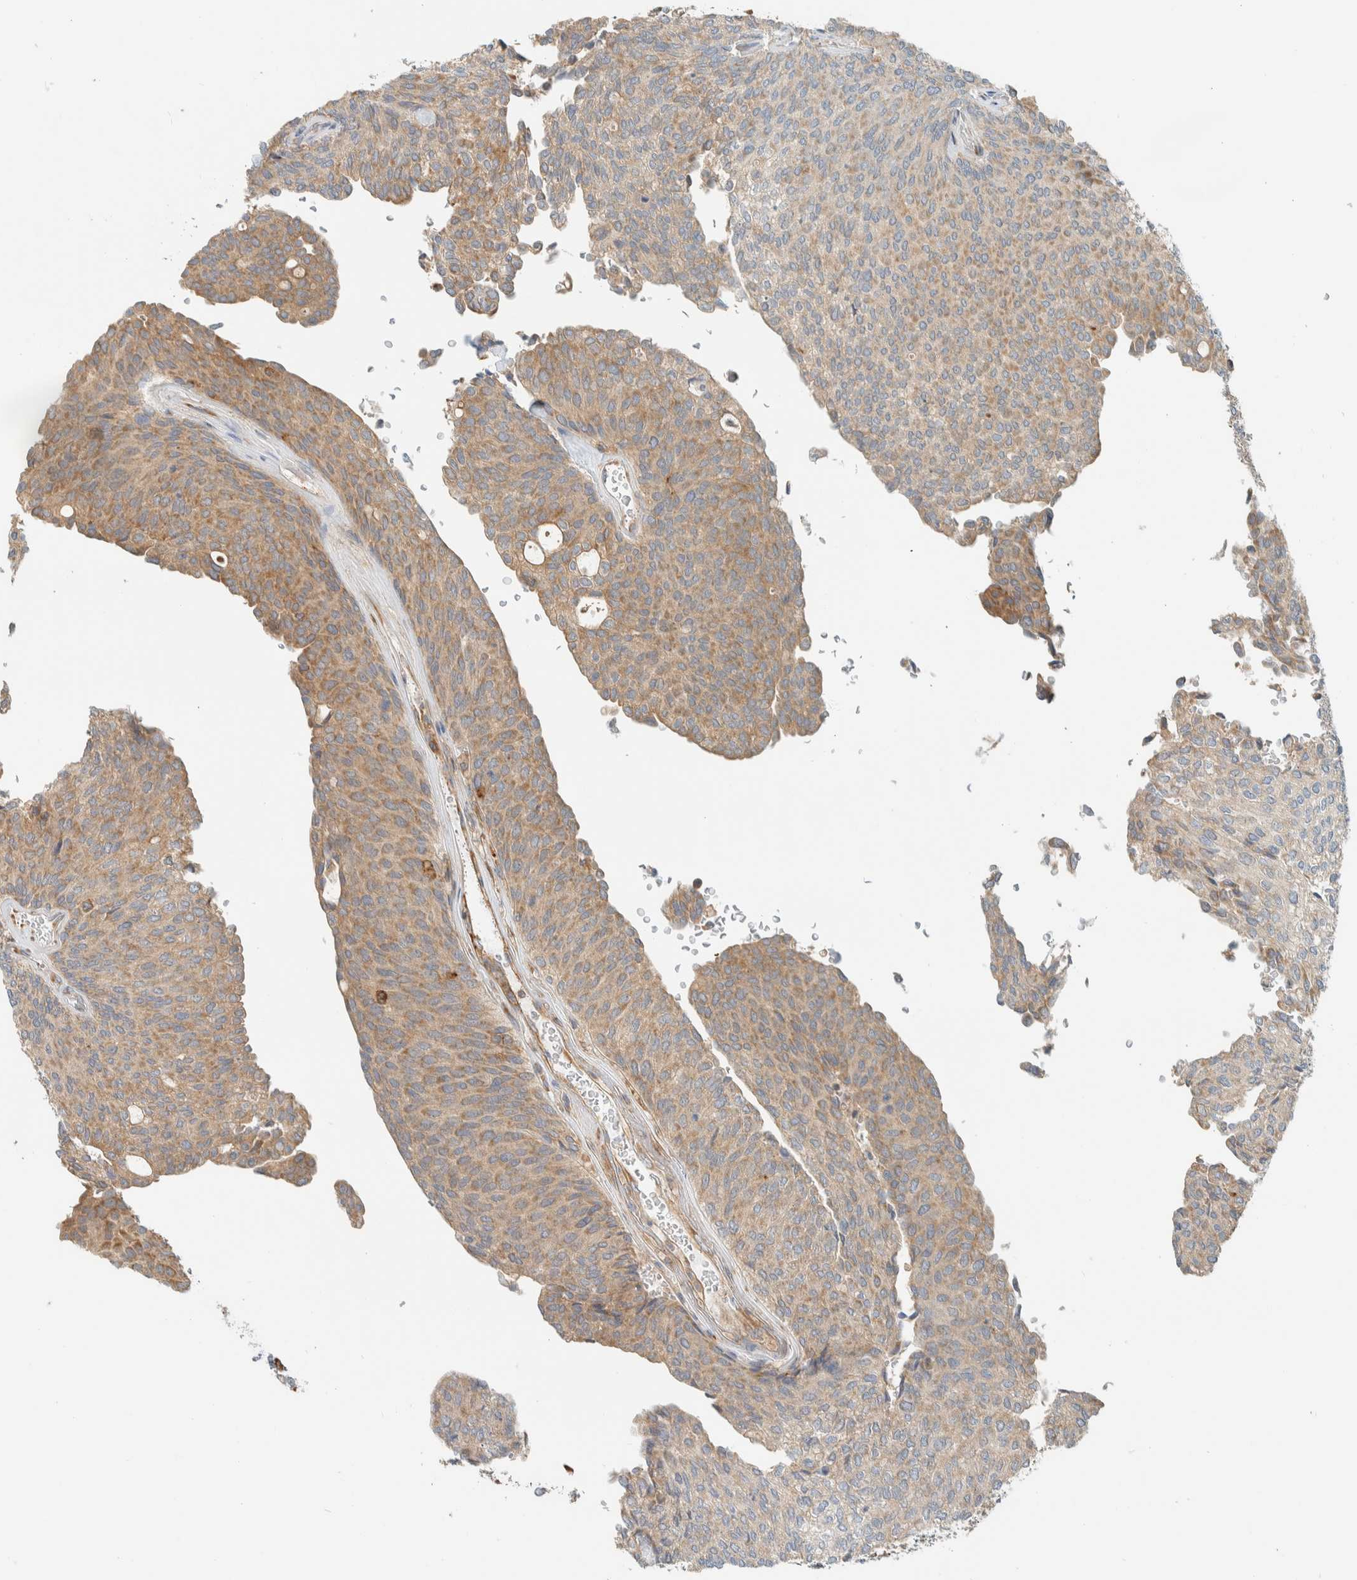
{"staining": {"intensity": "weak", "quantity": "25%-75%", "location": "cytoplasmic/membranous"}, "tissue": "urothelial cancer", "cell_type": "Tumor cells", "image_type": "cancer", "snomed": [{"axis": "morphology", "description": "Urothelial carcinoma, Low grade"}, {"axis": "topography", "description": "Urinary bladder"}], "caption": "Human urothelial carcinoma (low-grade) stained with a protein marker reveals weak staining in tumor cells.", "gene": "CCDC57", "patient": {"sex": "female", "age": 79}}